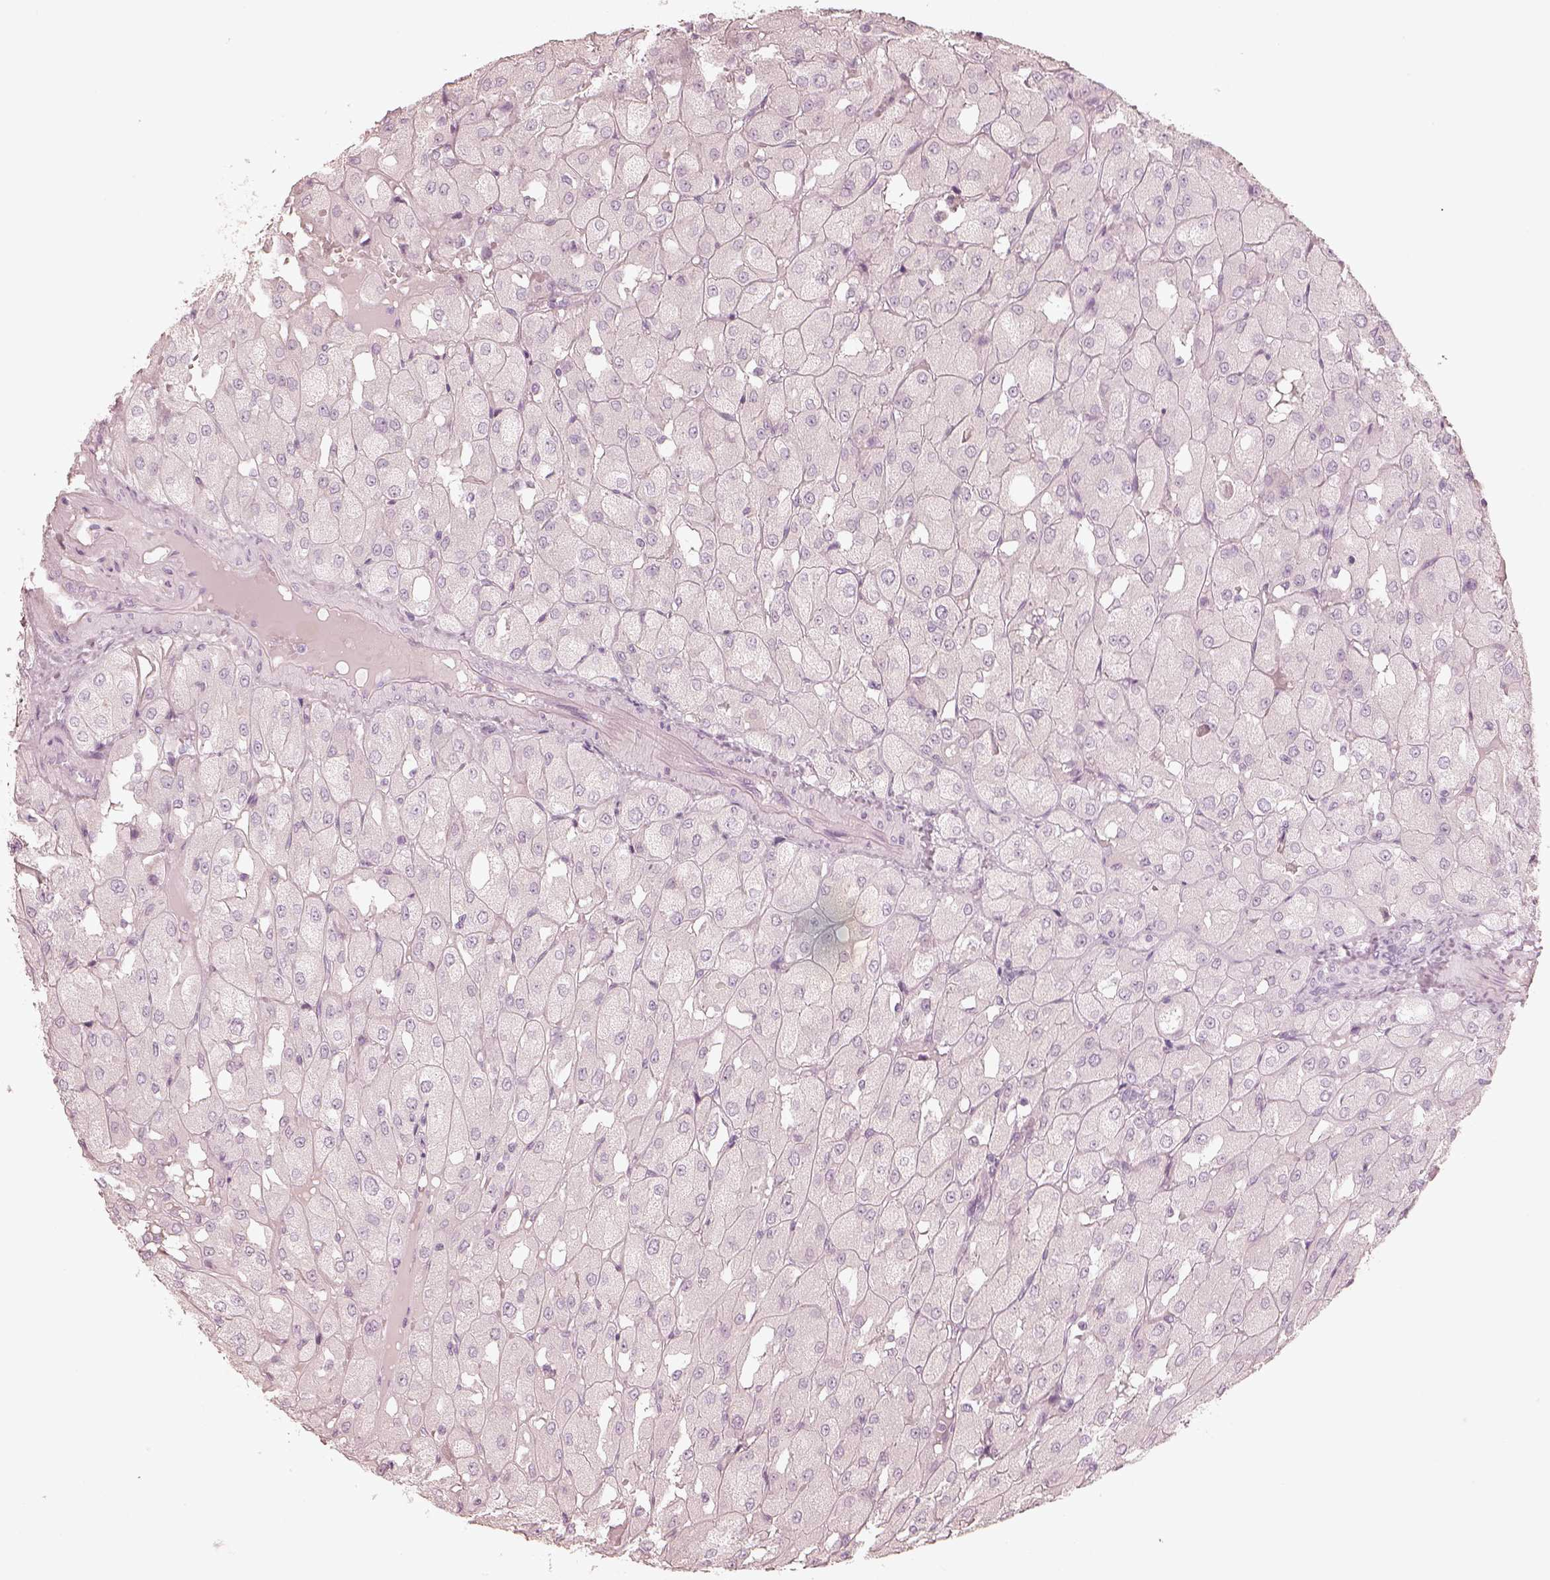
{"staining": {"intensity": "negative", "quantity": "none", "location": "none"}, "tissue": "renal cancer", "cell_type": "Tumor cells", "image_type": "cancer", "snomed": [{"axis": "morphology", "description": "Adenocarcinoma, NOS"}, {"axis": "topography", "description": "Kidney"}], "caption": "The immunohistochemistry image has no significant expression in tumor cells of renal cancer tissue.", "gene": "KRT82", "patient": {"sex": "male", "age": 72}}